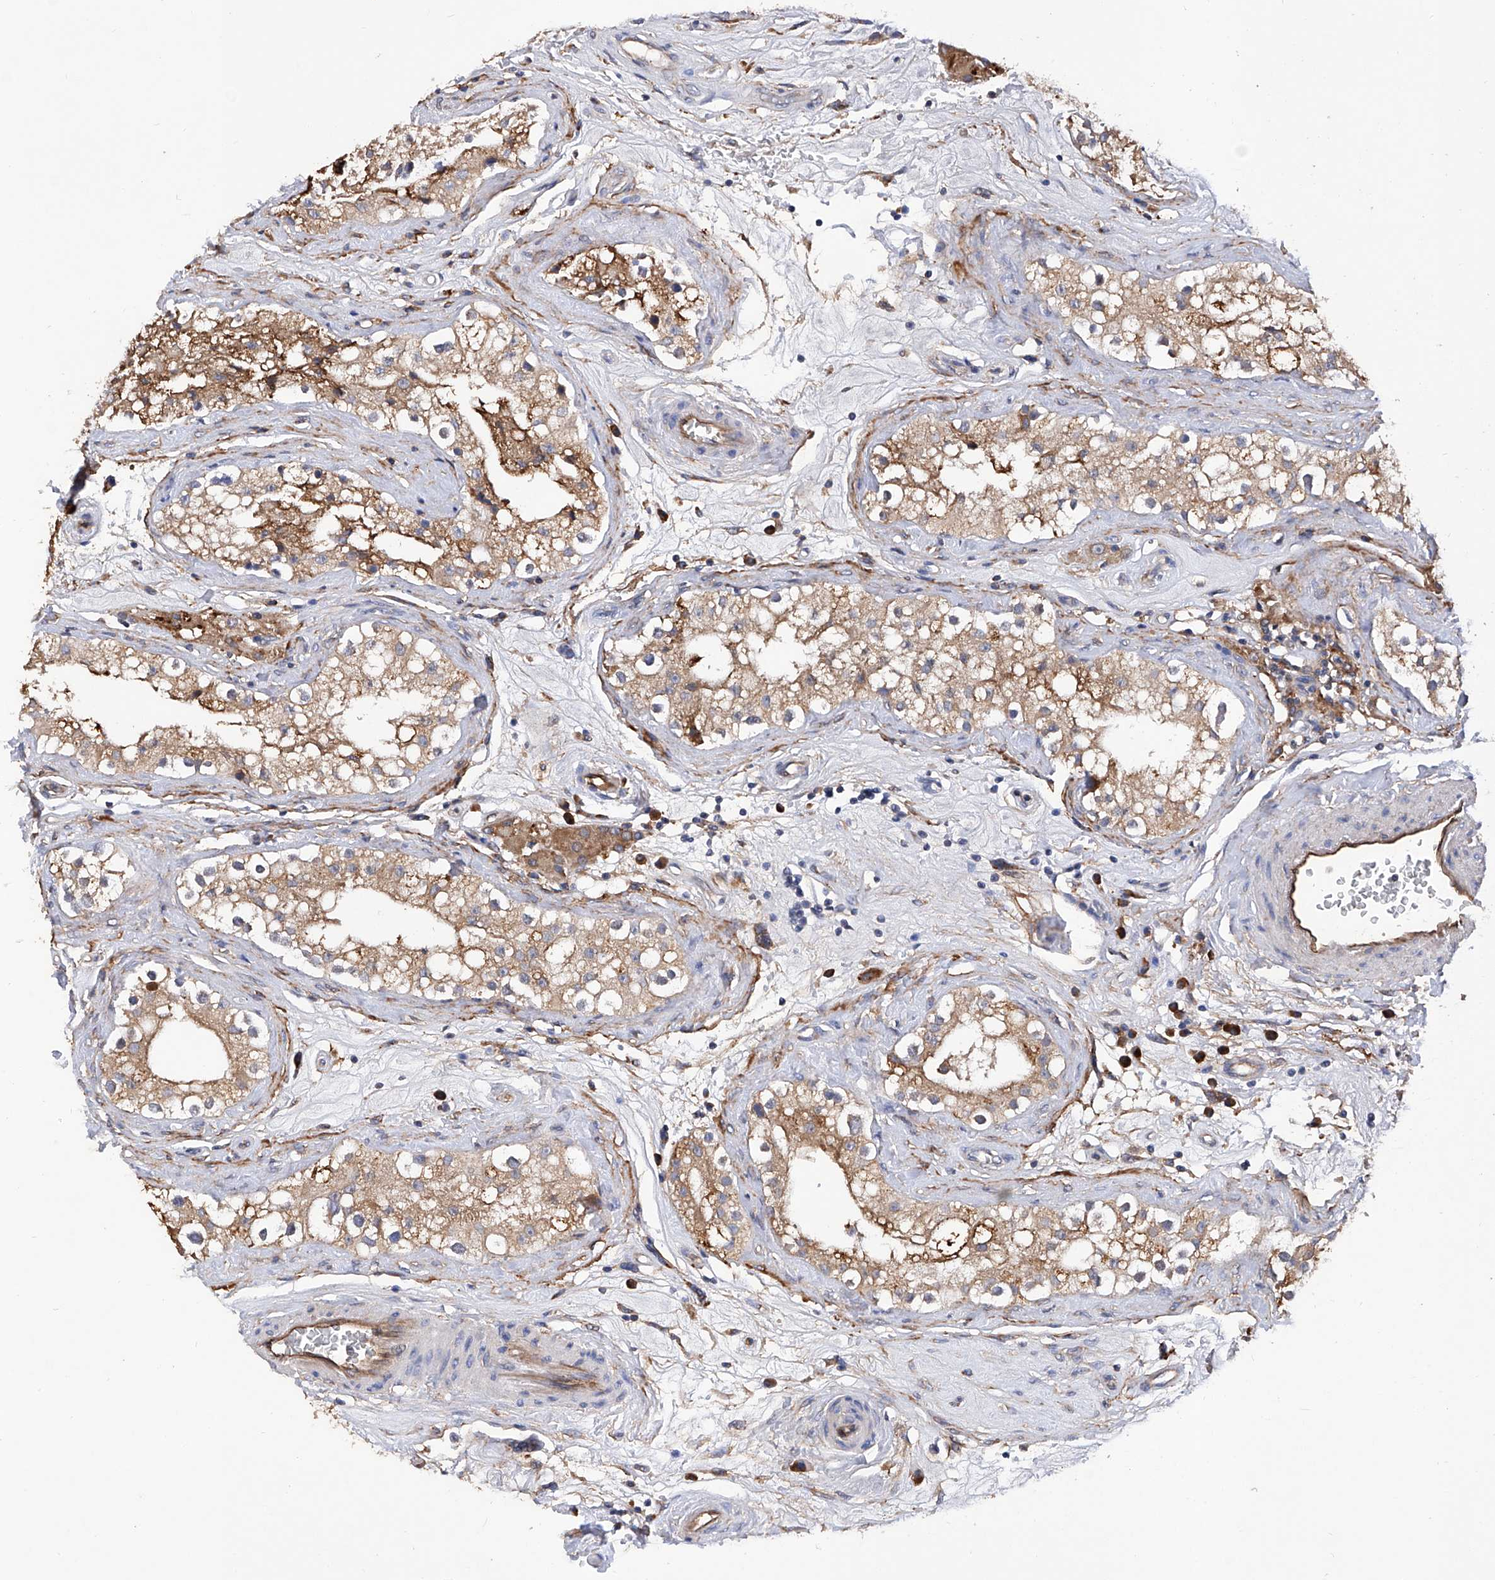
{"staining": {"intensity": "moderate", "quantity": ">75%", "location": "cytoplasmic/membranous"}, "tissue": "testis", "cell_type": "Cells in seminiferous ducts", "image_type": "normal", "snomed": [{"axis": "morphology", "description": "Normal tissue, NOS"}, {"axis": "topography", "description": "Testis"}], "caption": "Protein analysis of benign testis reveals moderate cytoplasmic/membranous expression in about >75% of cells in seminiferous ducts.", "gene": "INPP5B", "patient": {"sex": "male", "age": 84}}